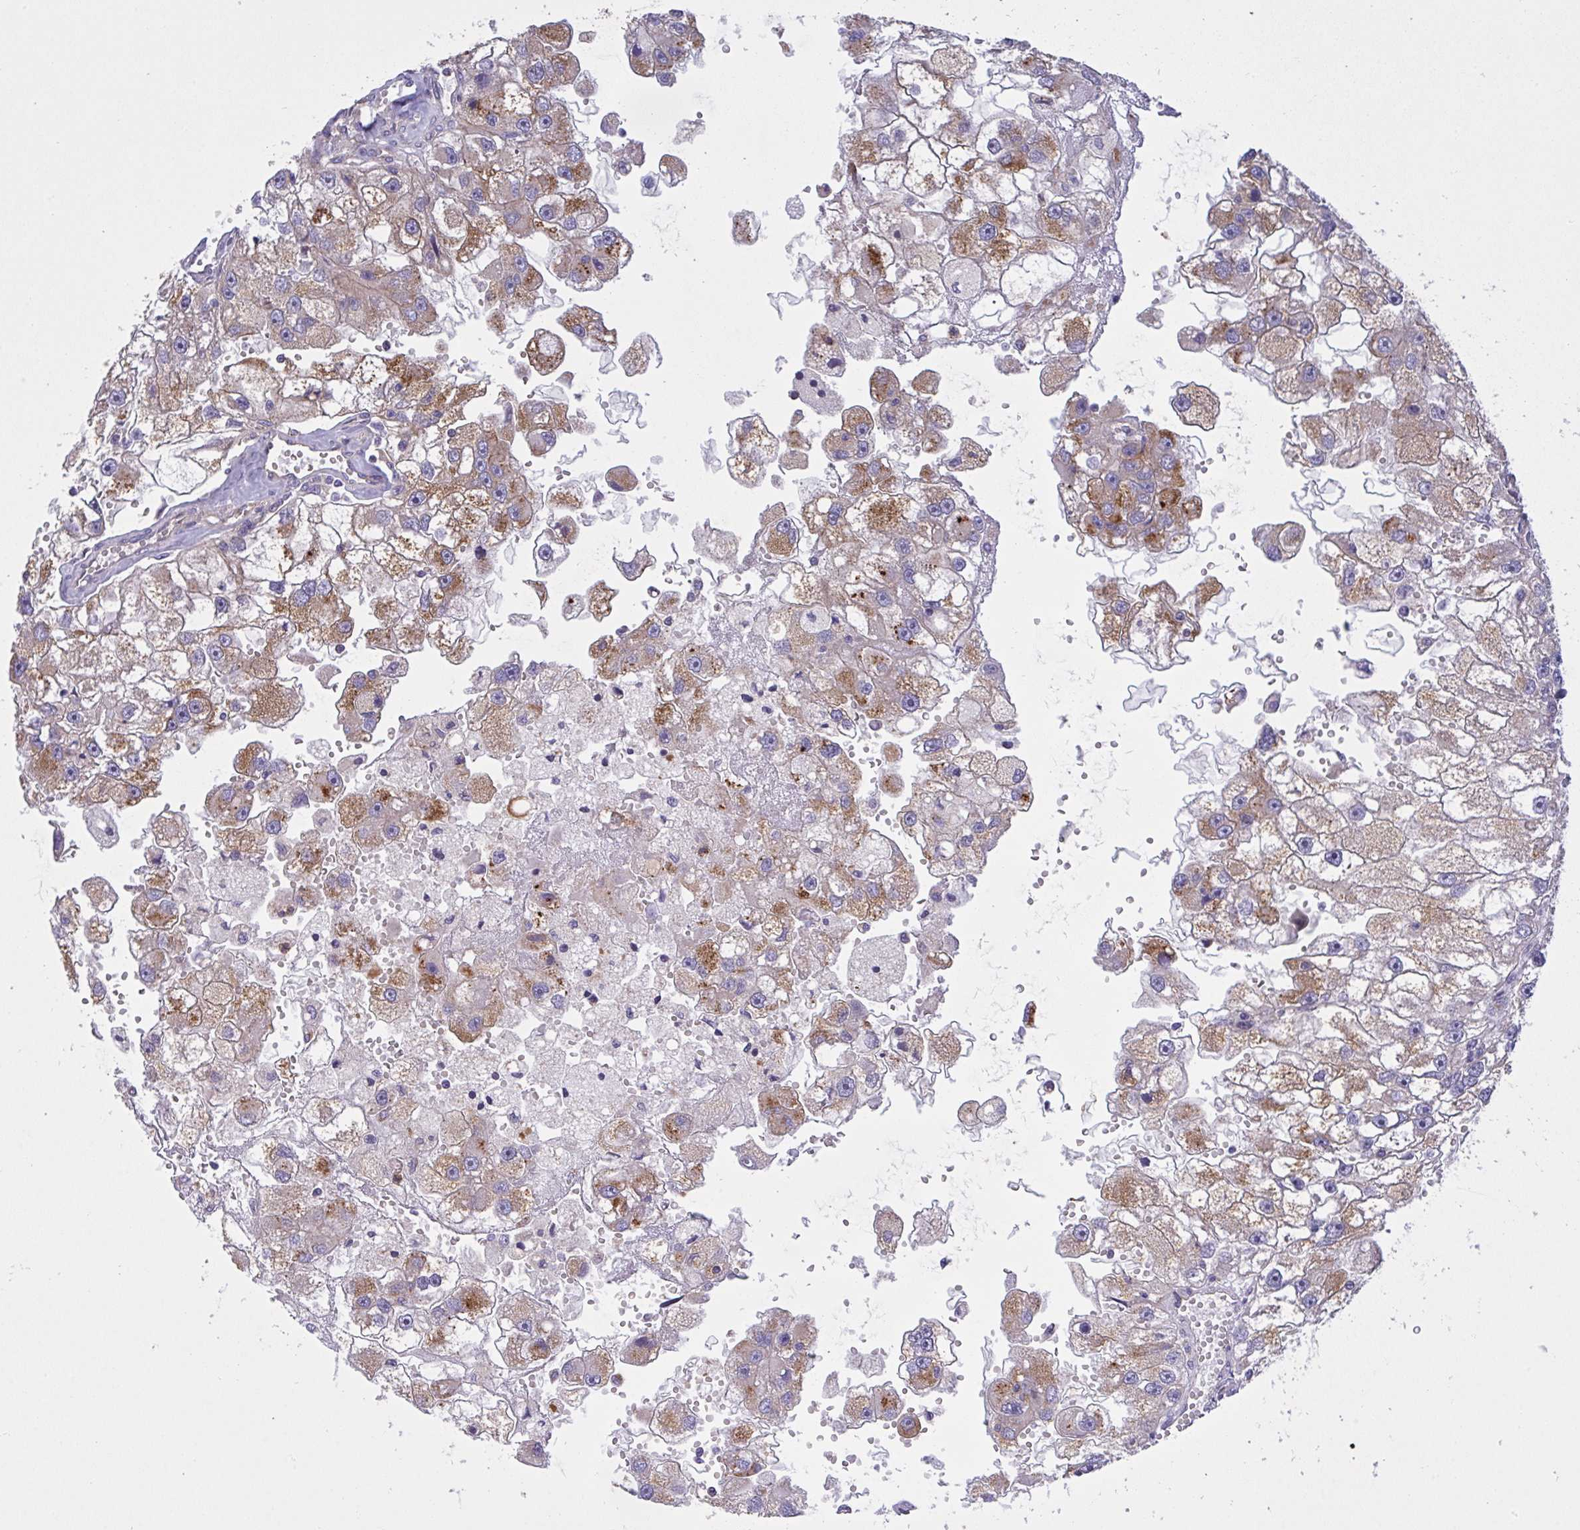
{"staining": {"intensity": "moderate", "quantity": ">75%", "location": "cytoplasmic/membranous"}, "tissue": "renal cancer", "cell_type": "Tumor cells", "image_type": "cancer", "snomed": [{"axis": "morphology", "description": "Adenocarcinoma, NOS"}, {"axis": "topography", "description": "Kidney"}], "caption": "Moderate cytoplasmic/membranous positivity for a protein is identified in about >75% of tumor cells of adenocarcinoma (renal) using IHC.", "gene": "C4orf36", "patient": {"sex": "male", "age": 63}}